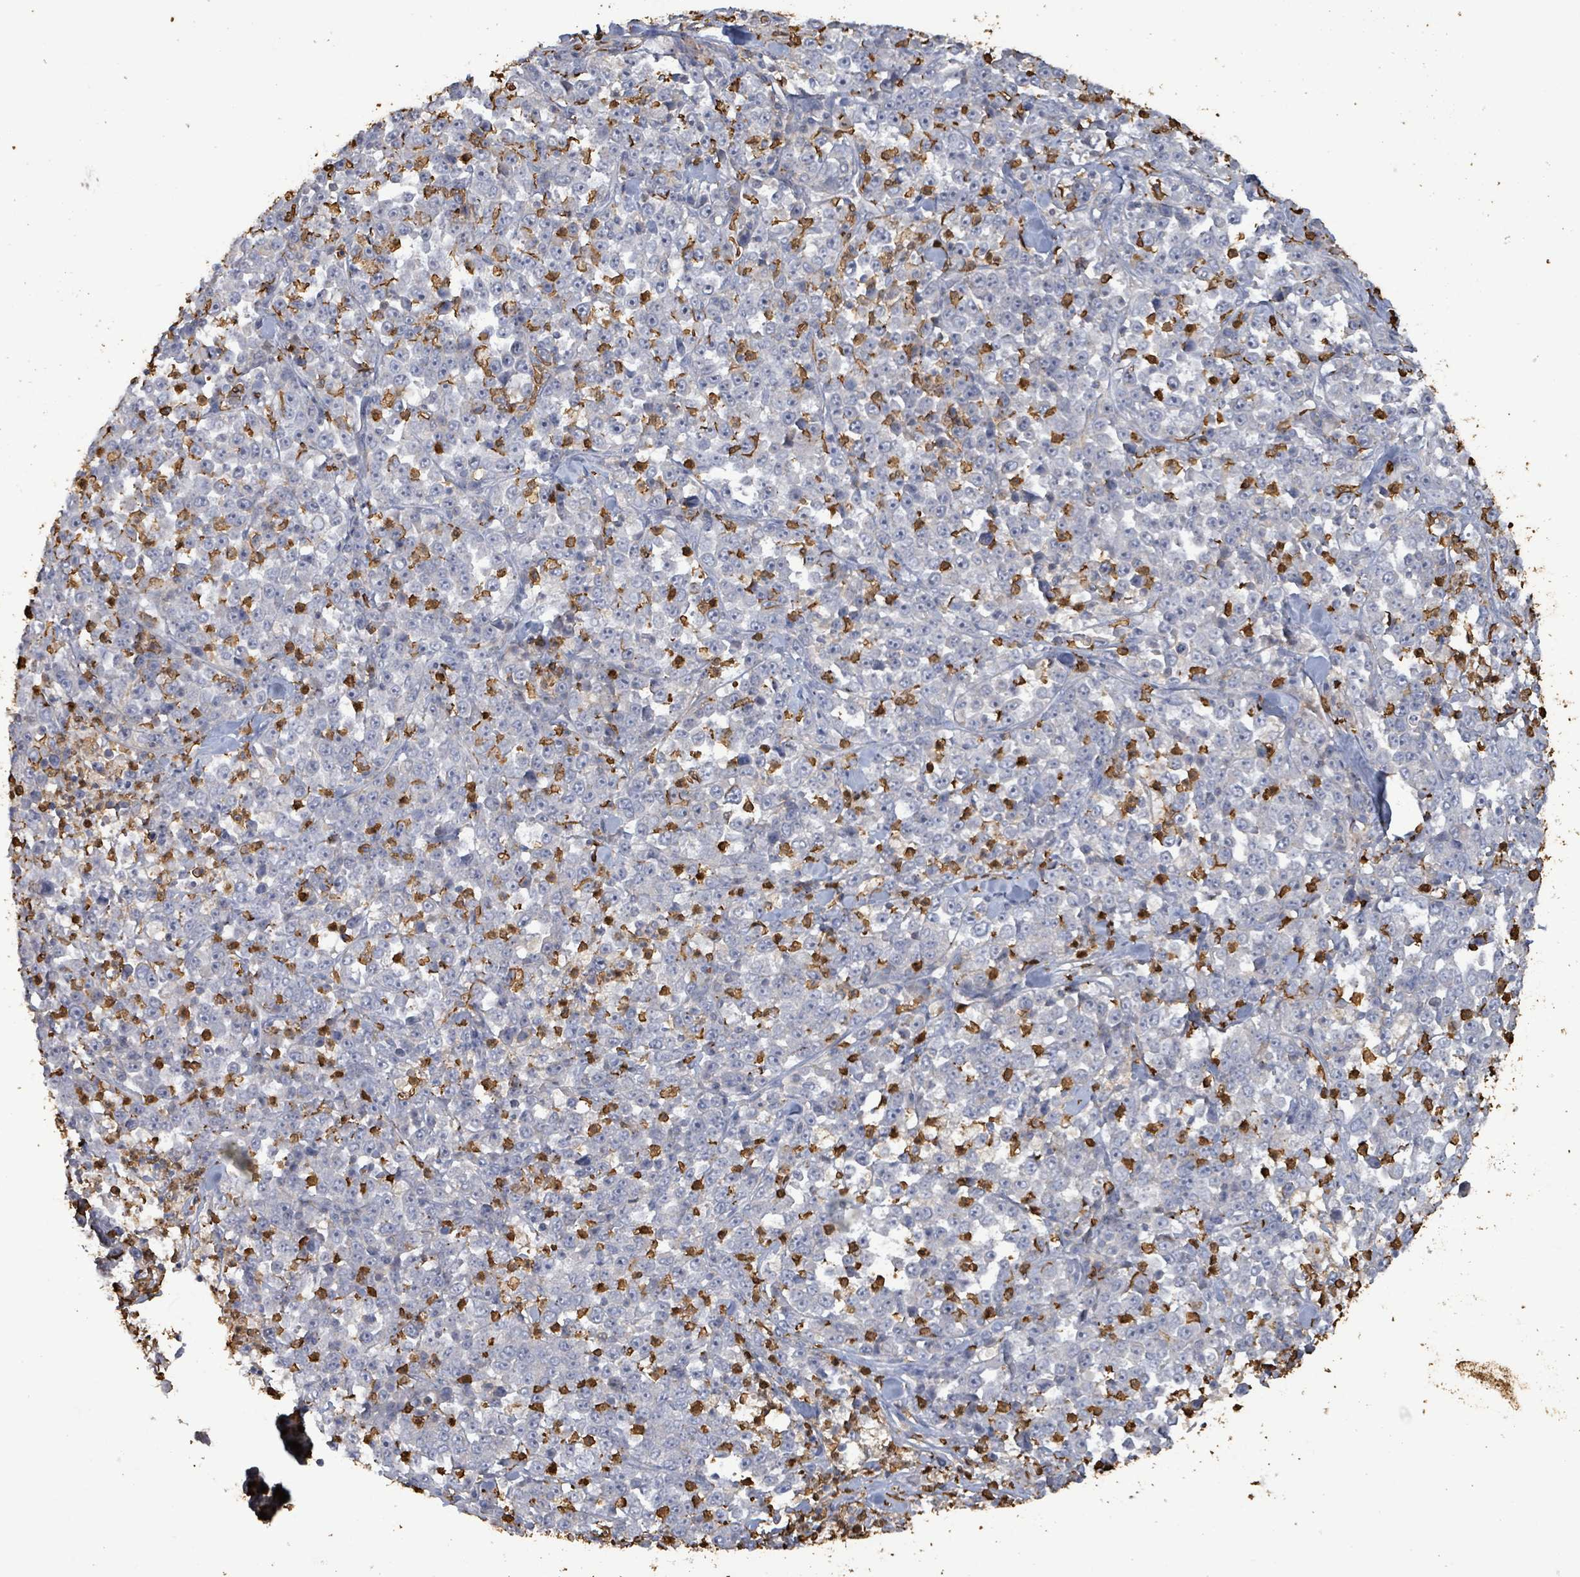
{"staining": {"intensity": "negative", "quantity": "none", "location": "none"}, "tissue": "stomach cancer", "cell_type": "Tumor cells", "image_type": "cancer", "snomed": [{"axis": "morphology", "description": "Normal tissue, NOS"}, {"axis": "morphology", "description": "Adenocarcinoma, NOS"}, {"axis": "topography", "description": "Stomach, upper"}, {"axis": "topography", "description": "Stomach"}], "caption": "Immunohistochemistry photomicrograph of stomach cancer stained for a protein (brown), which exhibits no staining in tumor cells. Brightfield microscopy of immunohistochemistry (IHC) stained with DAB (brown) and hematoxylin (blue), captured at high magnification.", "gene": "FAM210A", "patient": {"sex": "male", "age": 59}}